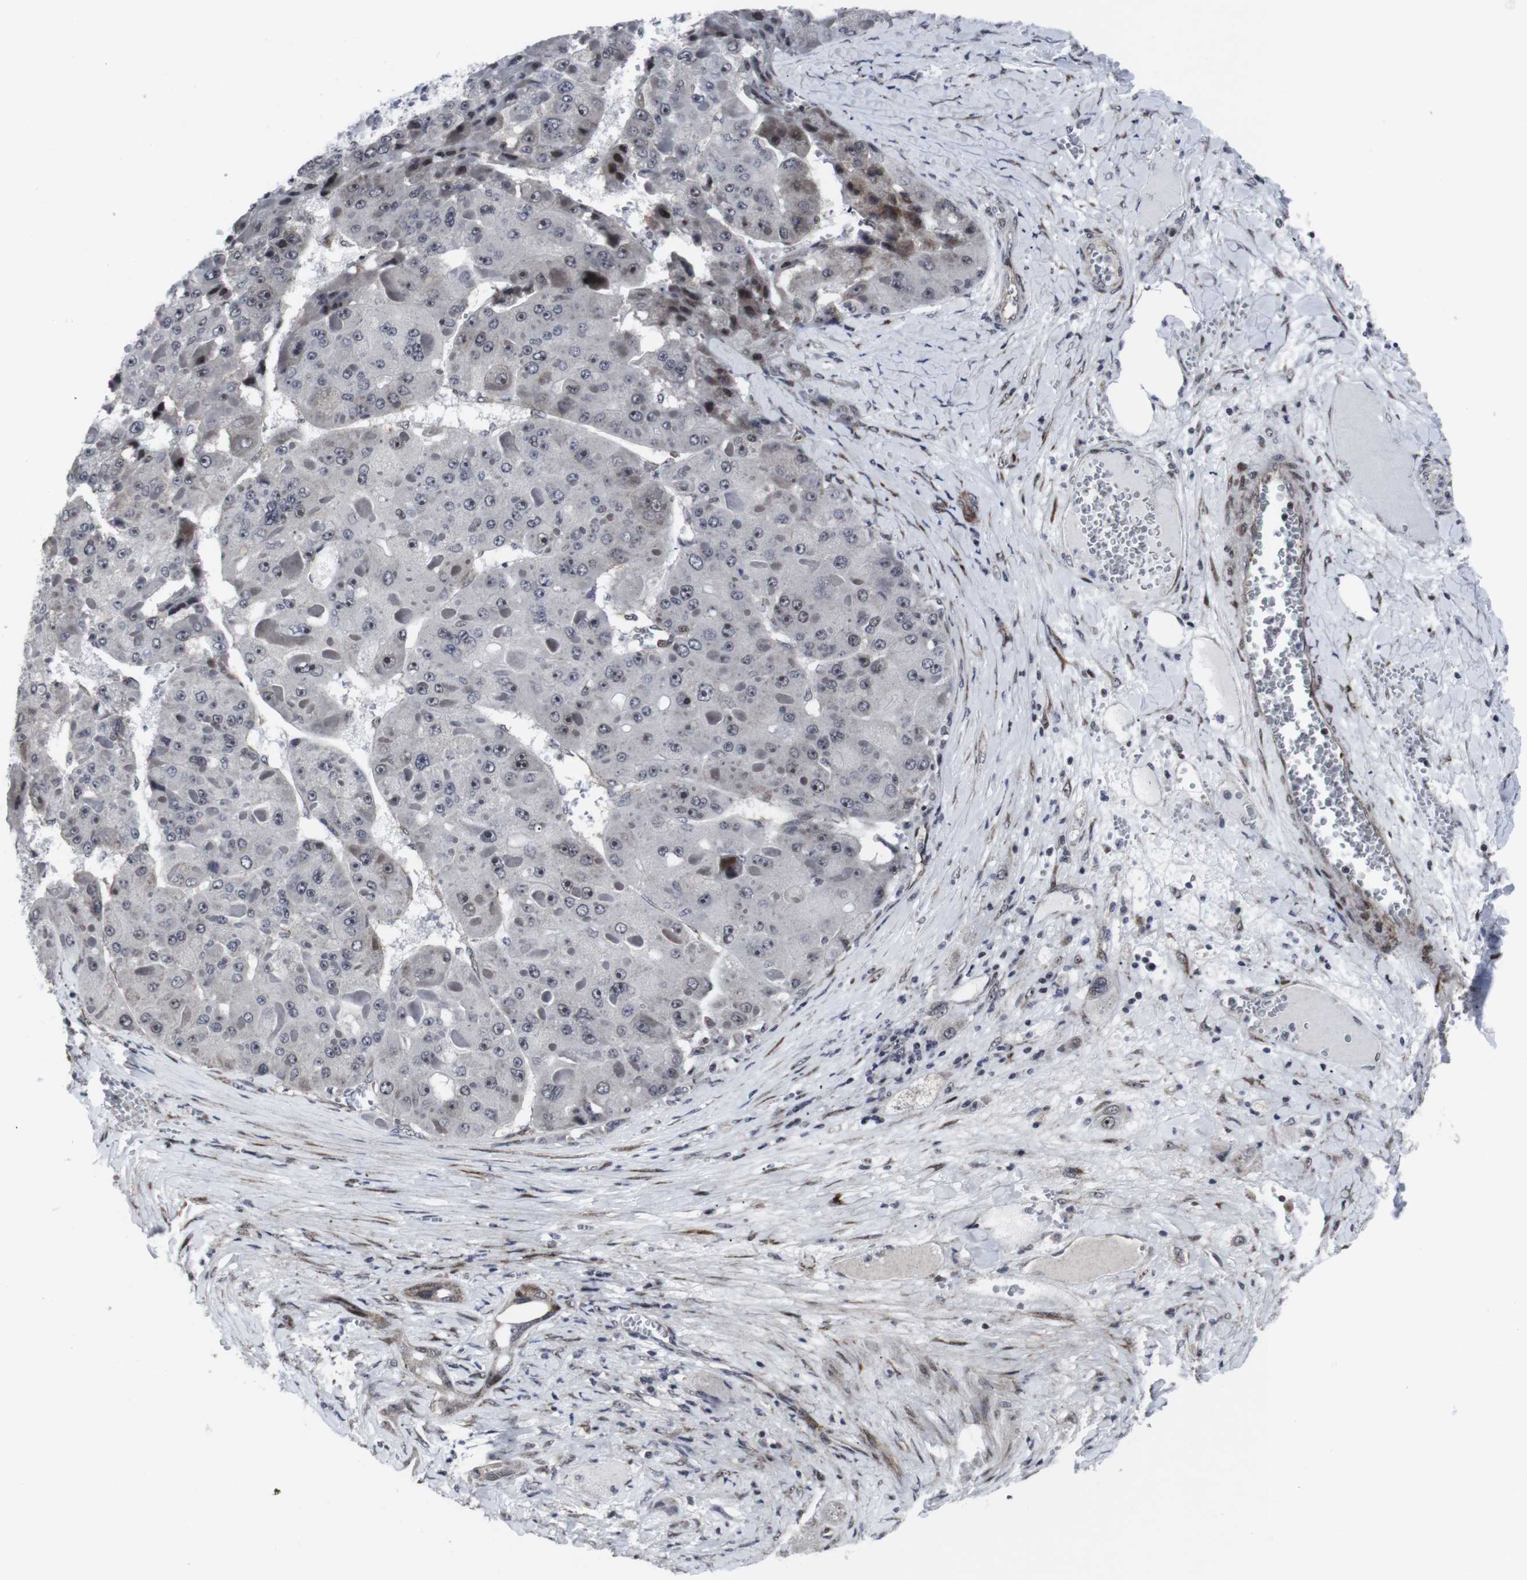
{"staining": {"intensity": "moderate", "quantity": "<25%", "location": "nuclear"}, "tissue": "liver cancer", "cell_type": "Tumor cells", "image_type": "cancer", "snomed": [{"axis": "morphology", "description": "Carcinoma, Hepatocellular, NOS"}, {"axis": "topography", "description": "Liver"}], "caption": "Immunohistochemistry (IHC) (DAB) staining of human liver cancer shows moderate nuclear protein staining in approximately <25% of tumor cells. (brown staining indicates protein expression, while blue staining denotes nuclei).", "gene": "MLH1", "patient": {"sex": "female", "age": 73}}